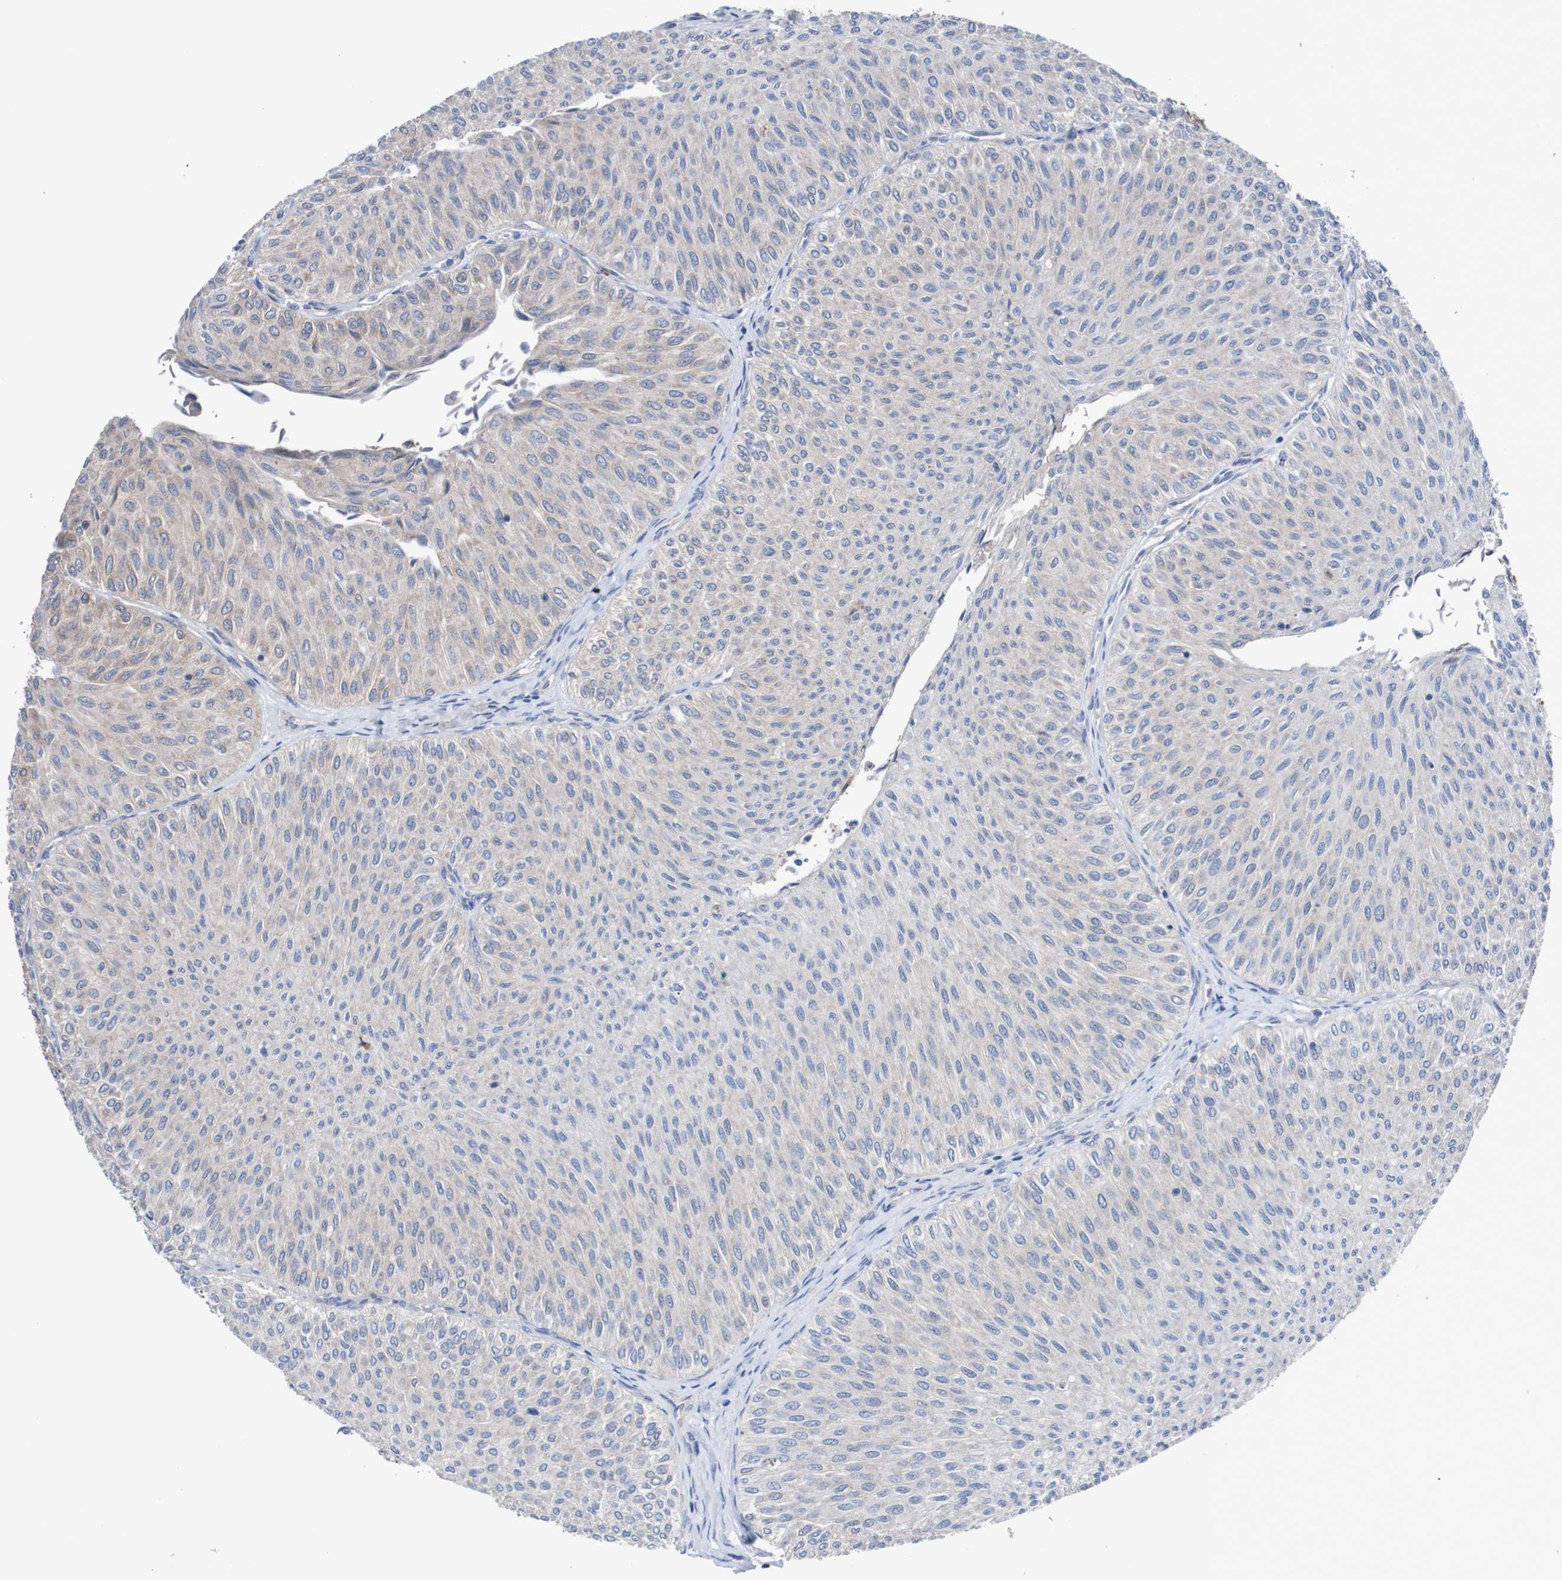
{"staining": {"intensity": "negative", "quantity": "none", "location": "none"}, "tissue": "urothelial cancer", "cell_type": "Tumor cells", "image_type": "cancer", "snomed": [{"axis": "morphology", "description": "Urothelial carcinoma, Low grade"}, {"axis": "topography", "description": "Urinary bladder"}], "caption": "Immunohistochemical staining of urothelial cancer displays no significant expression in tumor cells.", "gene": "RIGI", "patient": {"sex": "male", "age": 78}}